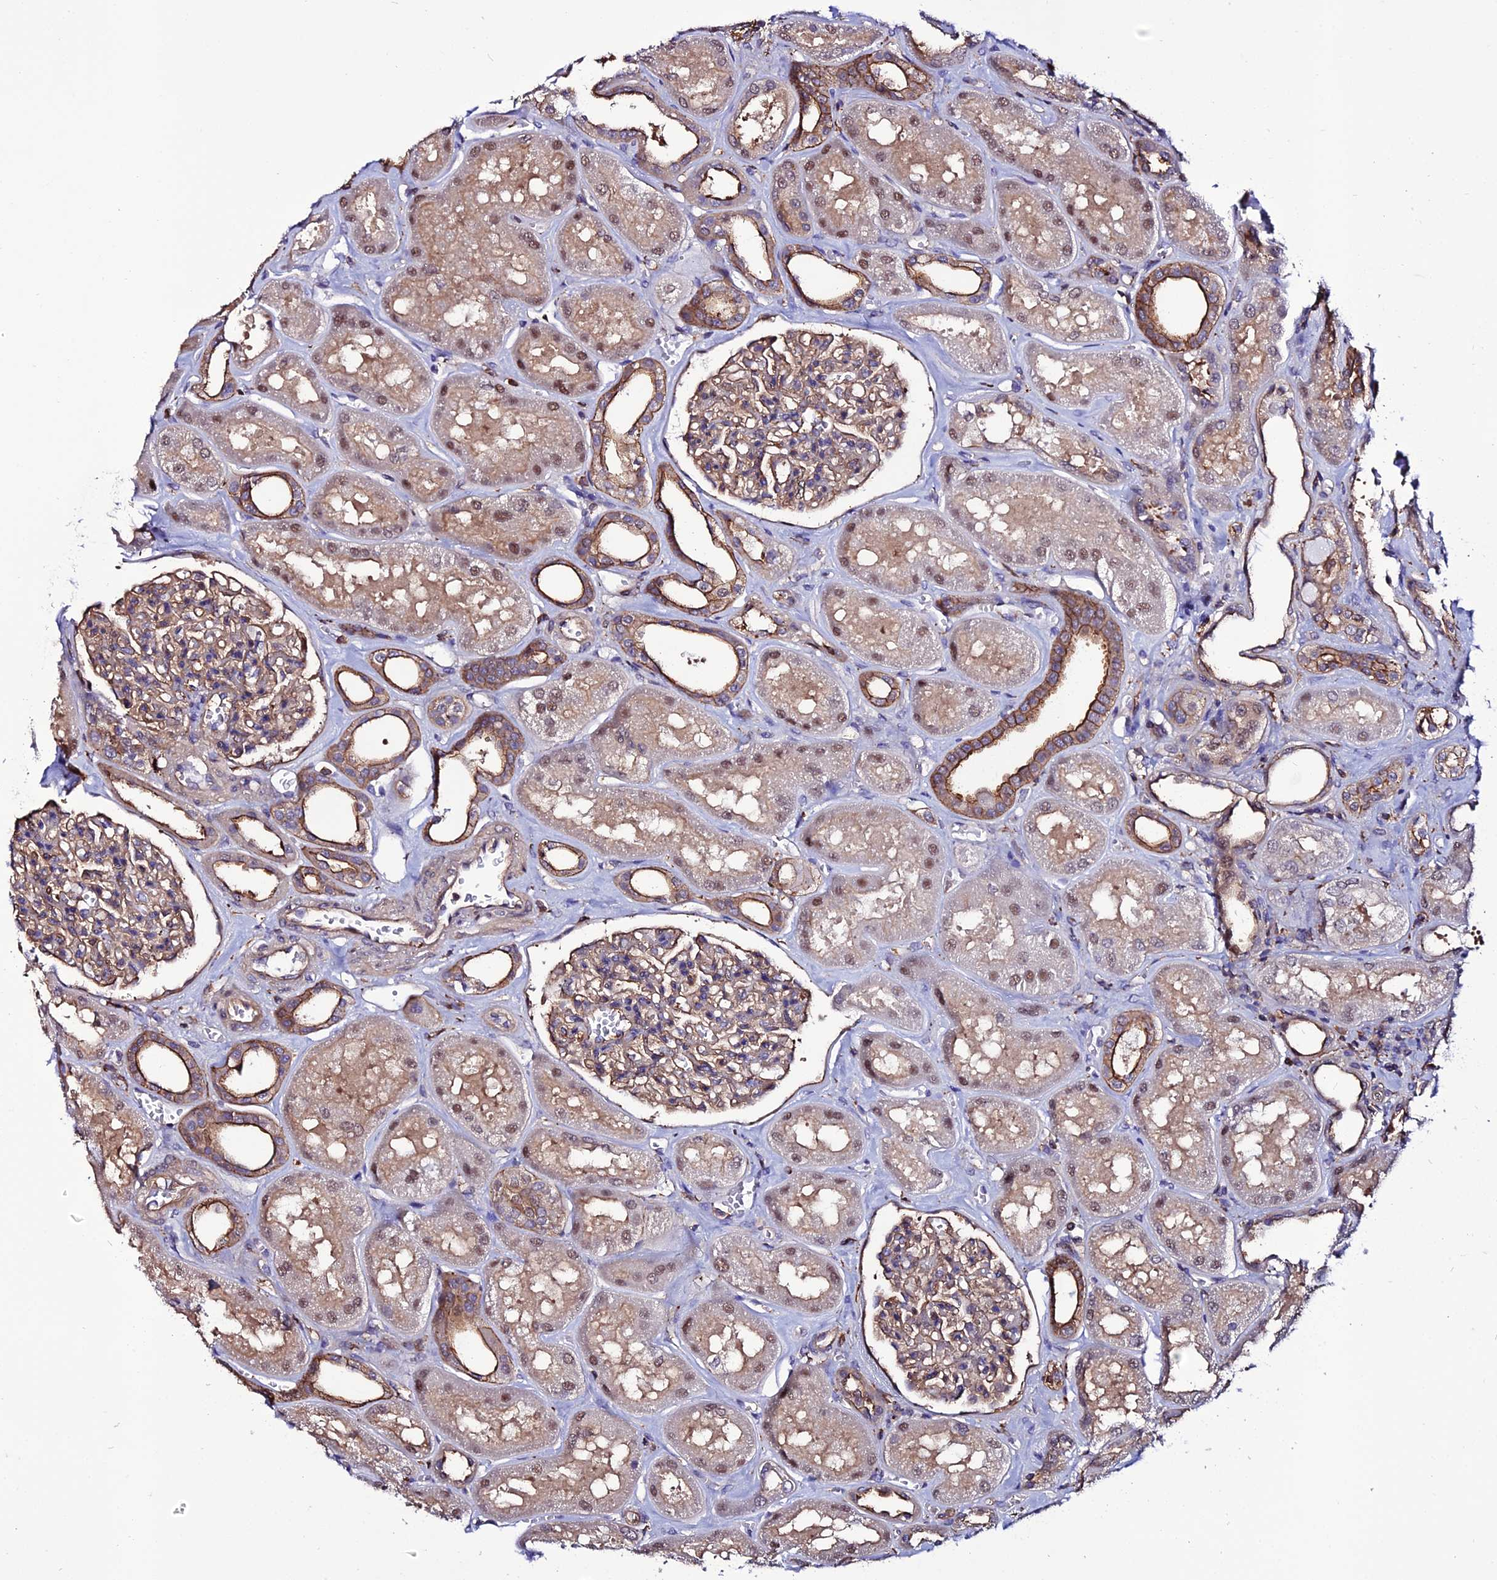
{"staining": {"intensity": "moderate", "quantity": ">75%", "location": "cytoplasmic/membranous"}, "tissue": "kidney", "cell_type": "Cells in glomeruli", "image_type": "normal", "snomed": [{"axis": "morphology", "description": "Normal tissue, NOS"}, {"axis": "morphology", "description": "Adenocarcinoma, NOS"}, {"axis": "topography", "description": "Kidney"}], "caption": "IHC of unremarkable human kidney shows medium levels of moderate cytoplasmic/membranous staining in approximately >75% of cells in glomeruli. Immunohistochemistry stains the protein of interest in brown and the nuclei are stained blue.", "gene": "USP17L10", "patient": {"sex": "female", "age": 68}}